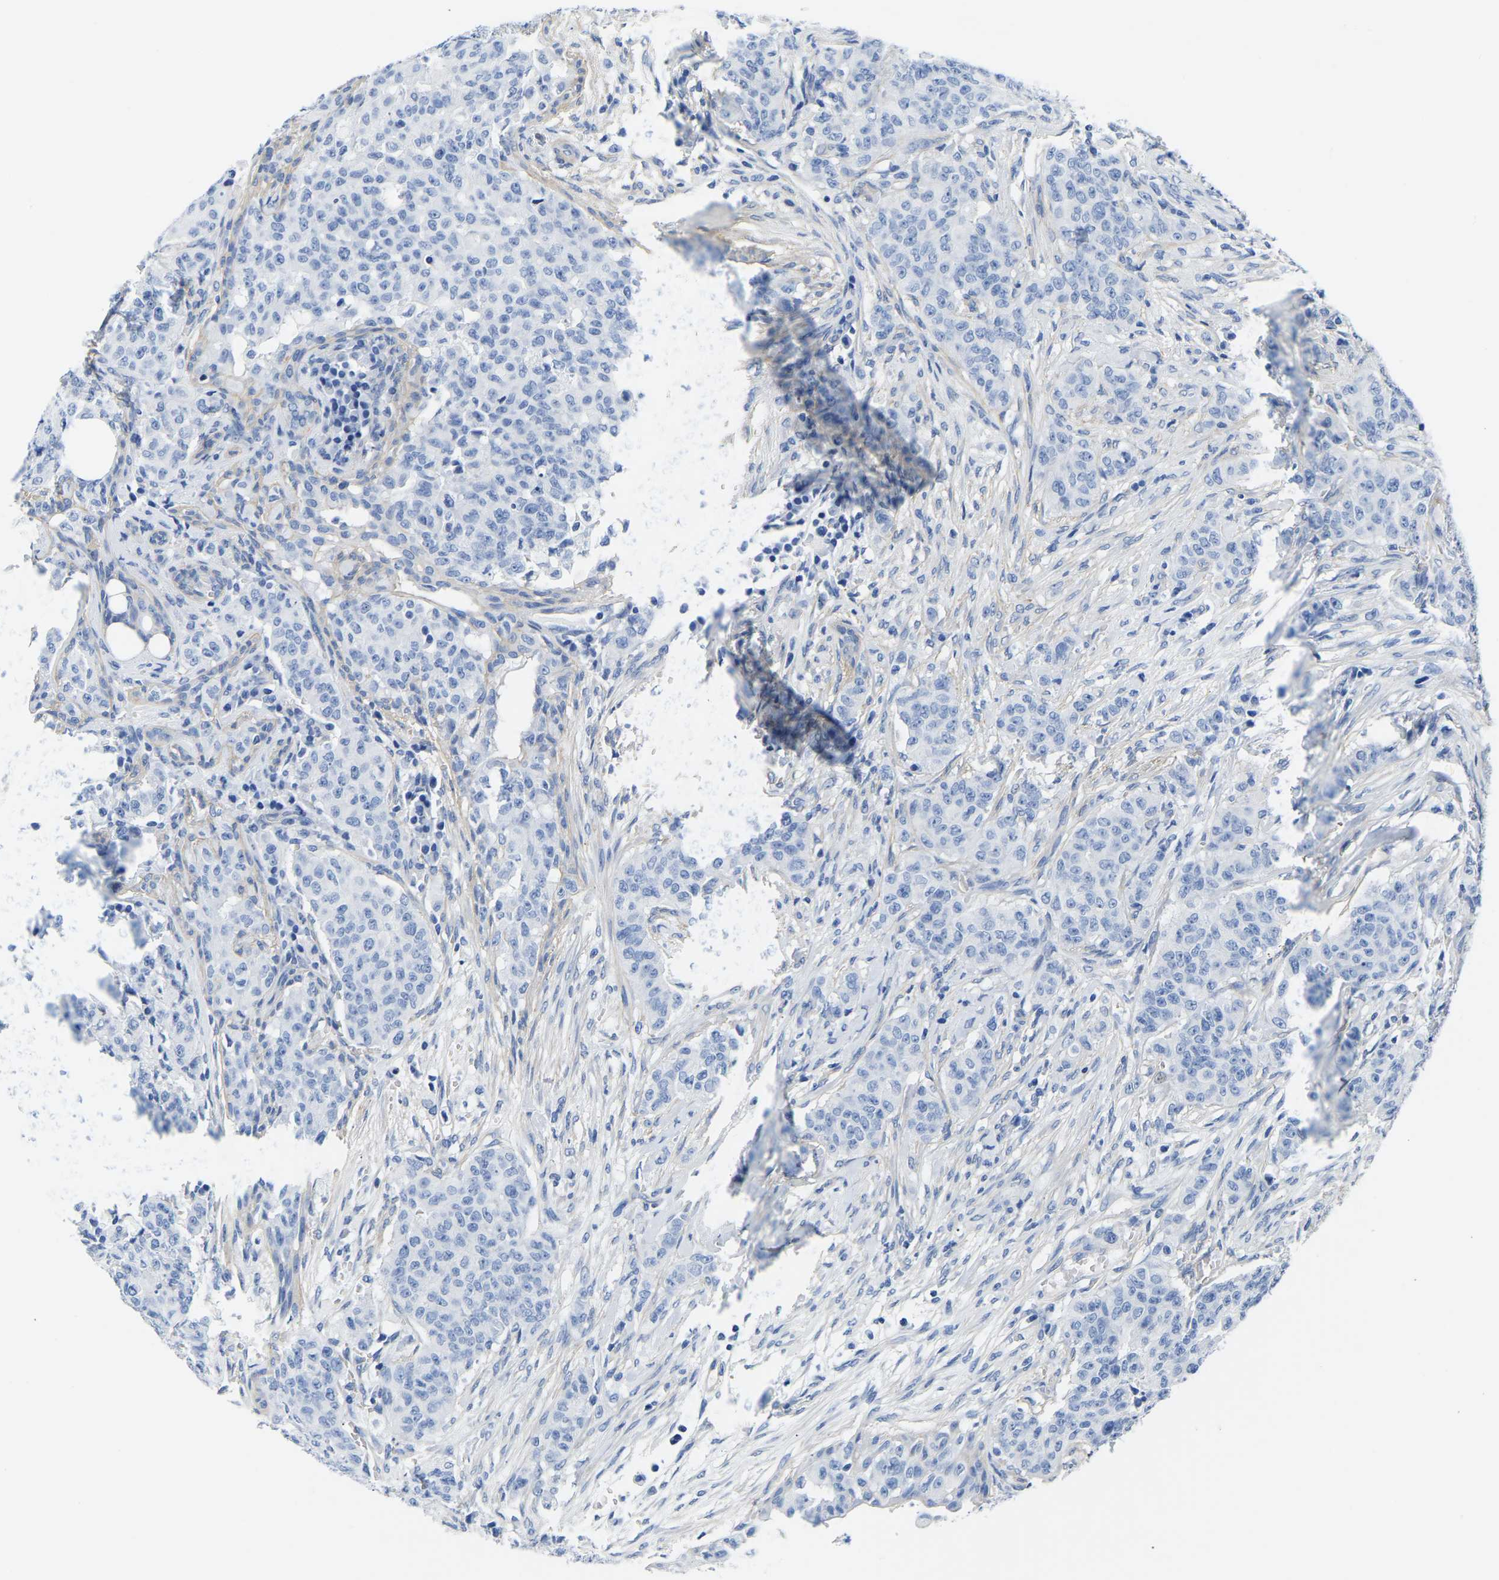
{"staining": {"intensity": "negative", "quantity": "none", "location": "none"}, "tissue": "breast cancer", "cell_type": "Tumor cells", "image_type": "cancer", "snomed": [{"axis": "morphology", "description": "Normal tissue, NOS"}, {"axis": "morphology", "description": "Duct carcinoma"}, {"axis": "topography", "description": "Breast"}], "caption": "DAB (3,3'-diaminobenzidine) immunohistochemical staining of human breast cancer exhibits no significant staining in tumor cells.", "gene": "UPK3A", "patient": {"sex": "female", "age": 40}}